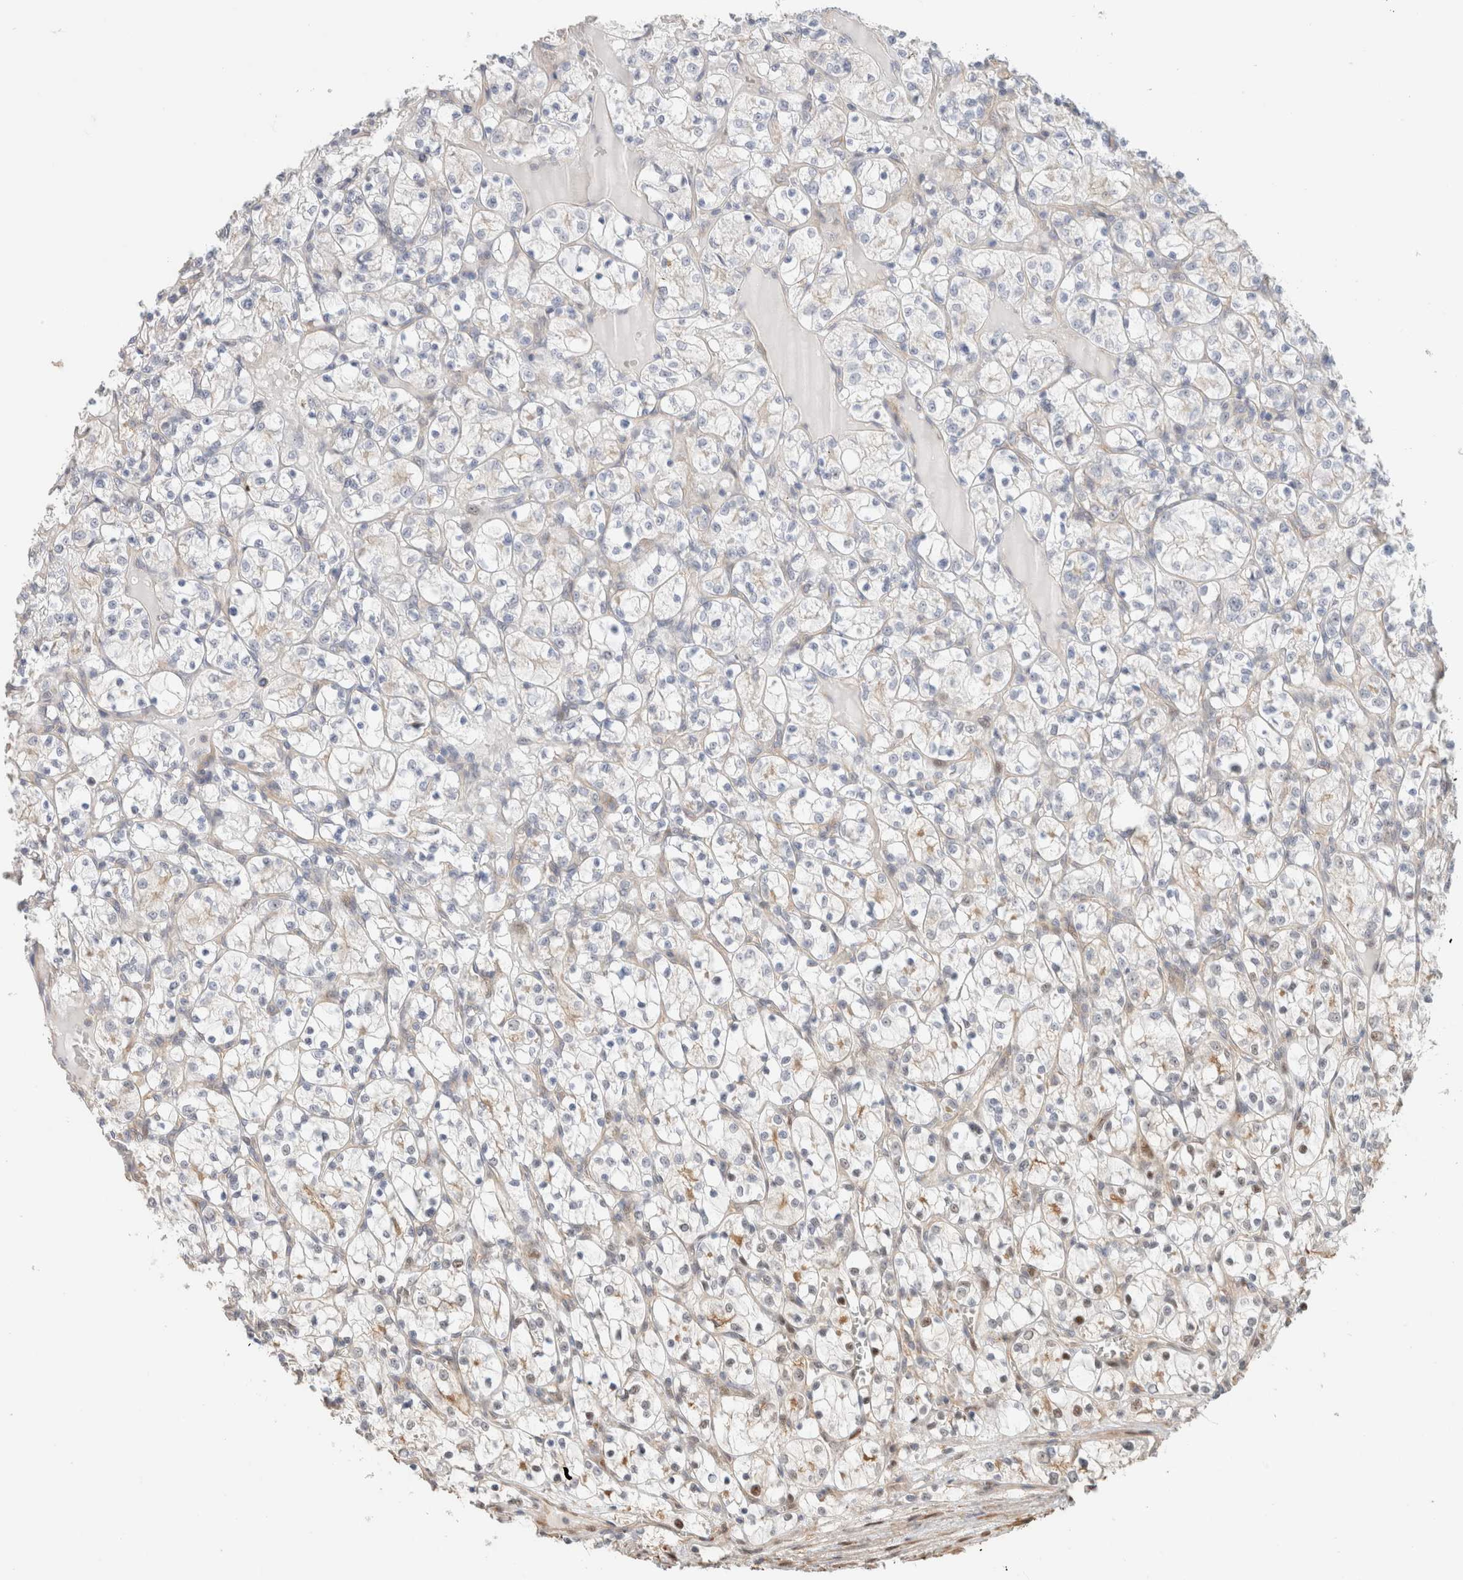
{"staining": {"intensity": "moderate", "quantity": "<25%", "location": "nuclear"}, "tissue": "renal cancer", "cell_type": "Tumor cells", "image_type": "cancer", "snomed": [{"axis": "morphology", "description": "Adenocarcinoma, NOS"}, {"axis": "topography", "description": "Kidney"}], "caption": "There is low levels of moderate nuclear expression in tumor cells of renal adenocarcinoma, as demonstrated by immunohistochemical staining (brown color).", "gene": "ID3", "patient": {"sex": "female", "age": 69}}